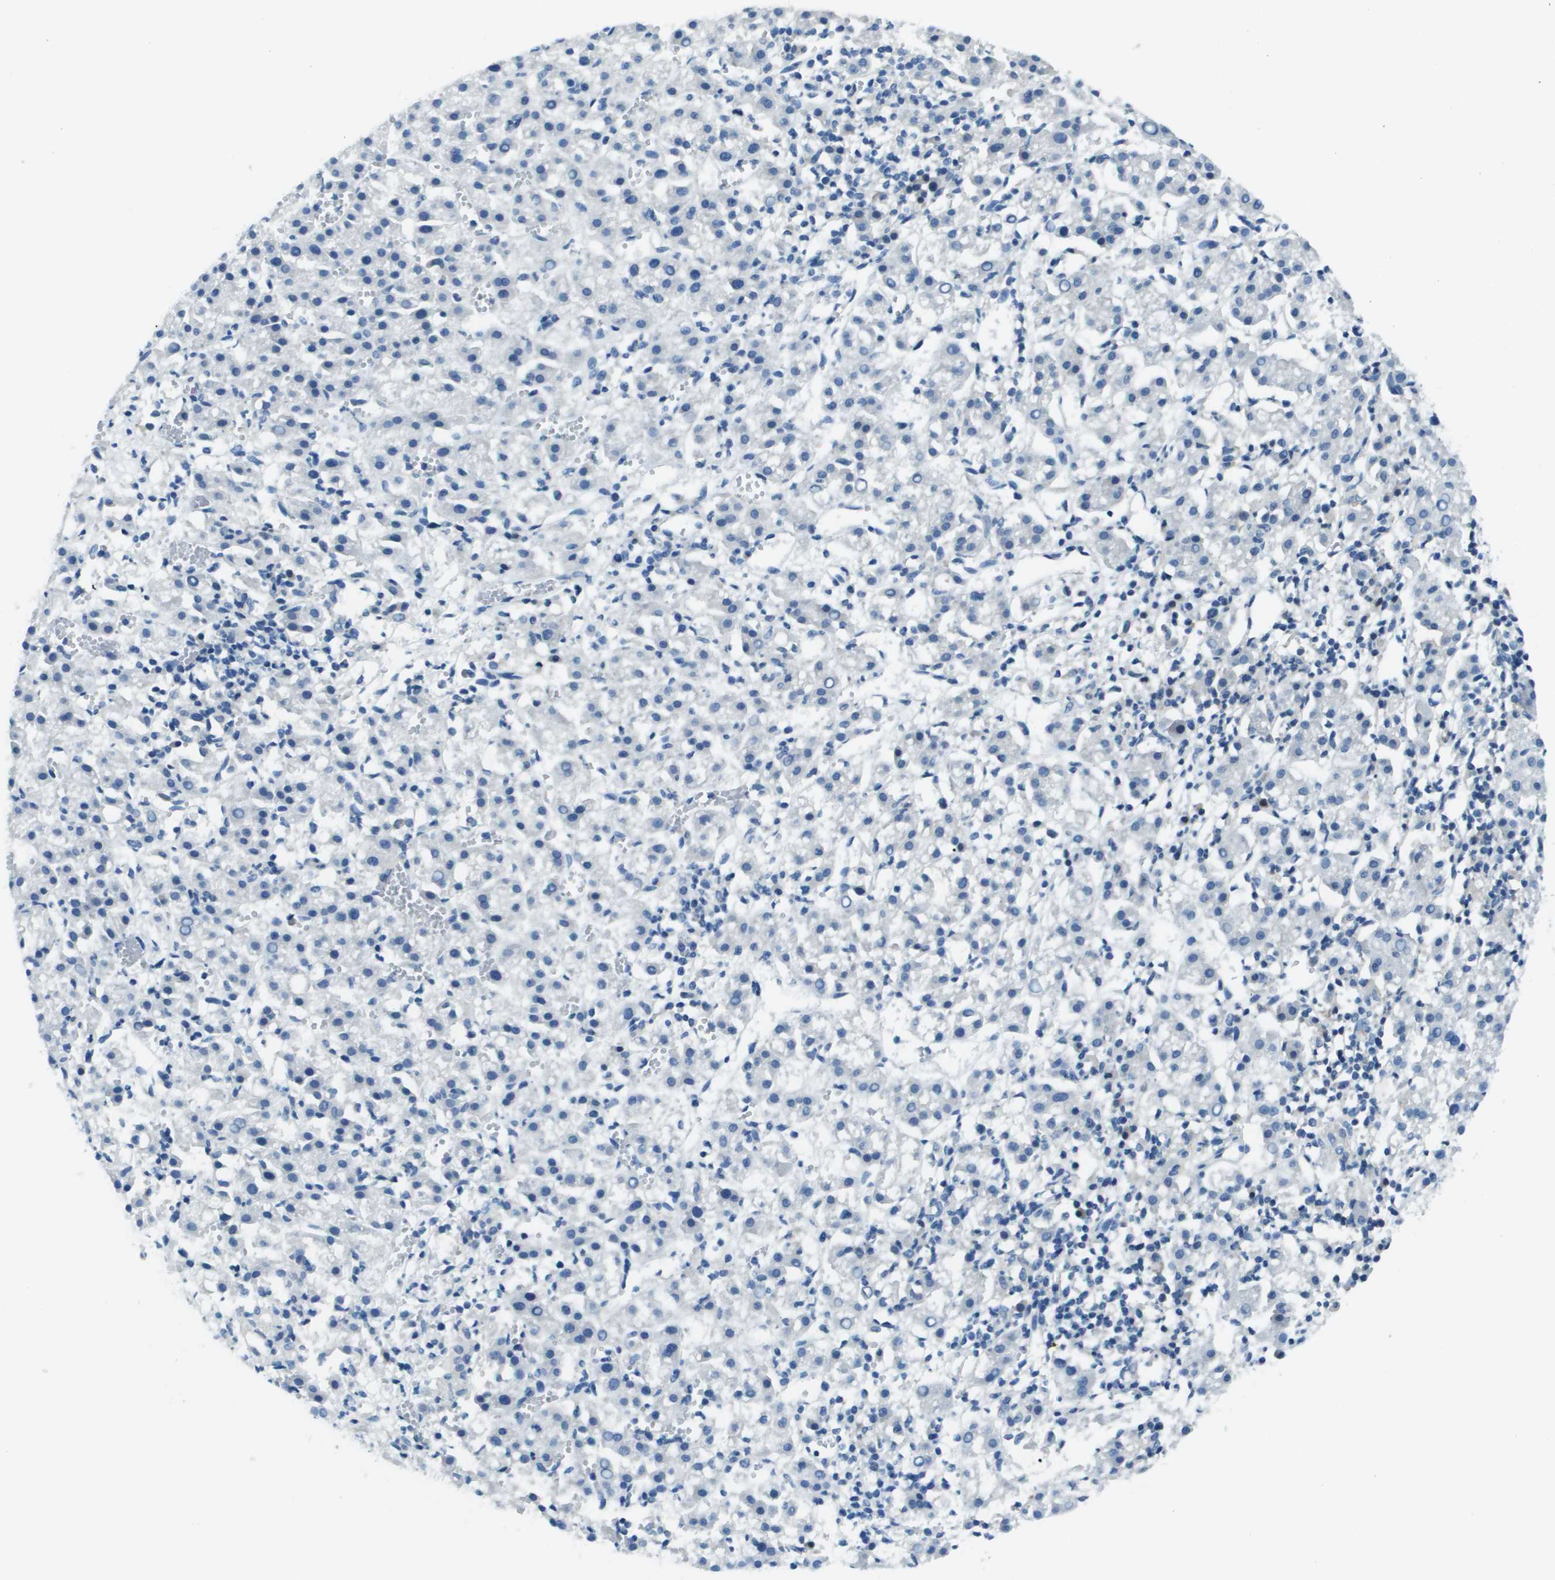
{"staining": {"intensity": "negative", "quantity": "none", "location": "none"}, "tissue": "liver cancer", "cell_type": "Tumor cells", "image_type": "cancer", "snomed": [{"axis": "morphology", "description": "Carcinoma, Hepatocellular, NOS"}, {"axis": "topography", "description": "Liver"}], "caption": "This is an immunohistochemistry micrograph of liver hepatocellular carcinoma. There is no staining in tumor cells.", "gene": "STIP1", "patient": {"sex": "female", "age": 58}}